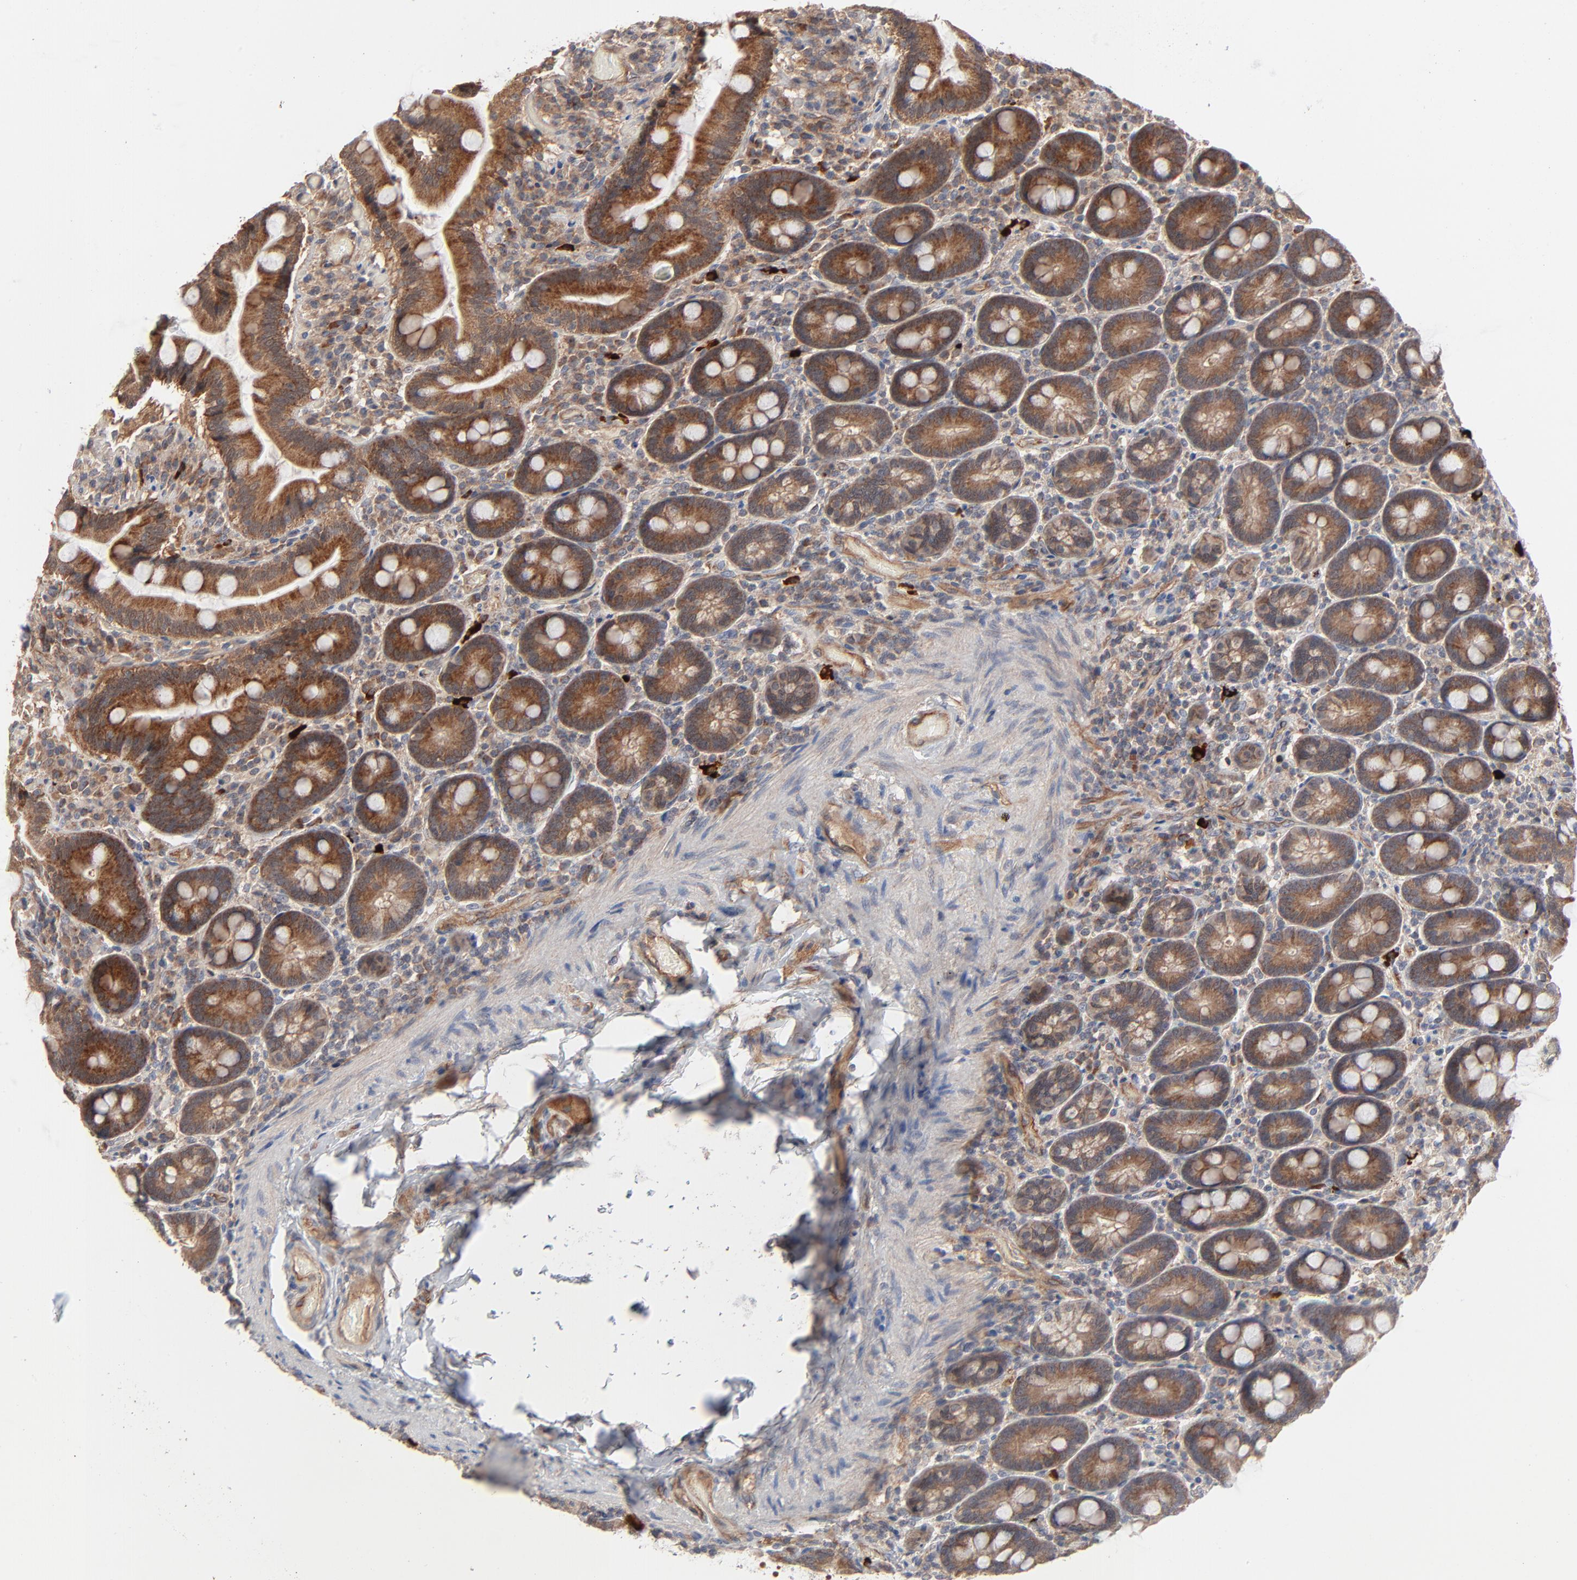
{"staining": {"intensity": "strong", "quantity": ">75%", "location": "cytoplasmic/membranous"}, "tissue": "duodenum", "cell_type": "Glandular cells", "image_type": "normal", "snomed": [{"axis": "morphology", "description": "Normal tissue, NOS"}, {"axis": "topography", "description": "Duodenum"}], "caption": "IHC staining of unremarkable duodenum, which displays high levels of strong cytoplasmic/membranous positivity in approximately >75% of glandular cells indicating strong cytoplasmic/membranous protein positivity. The staining was performed using DAB (3,3'-diaminobenzidine) (brown) for protein detection and nuclei were counterstained in hematoxylin (blue).", "gene": "ABLIM3", "patient": {"sex": "male", "age": 66}}